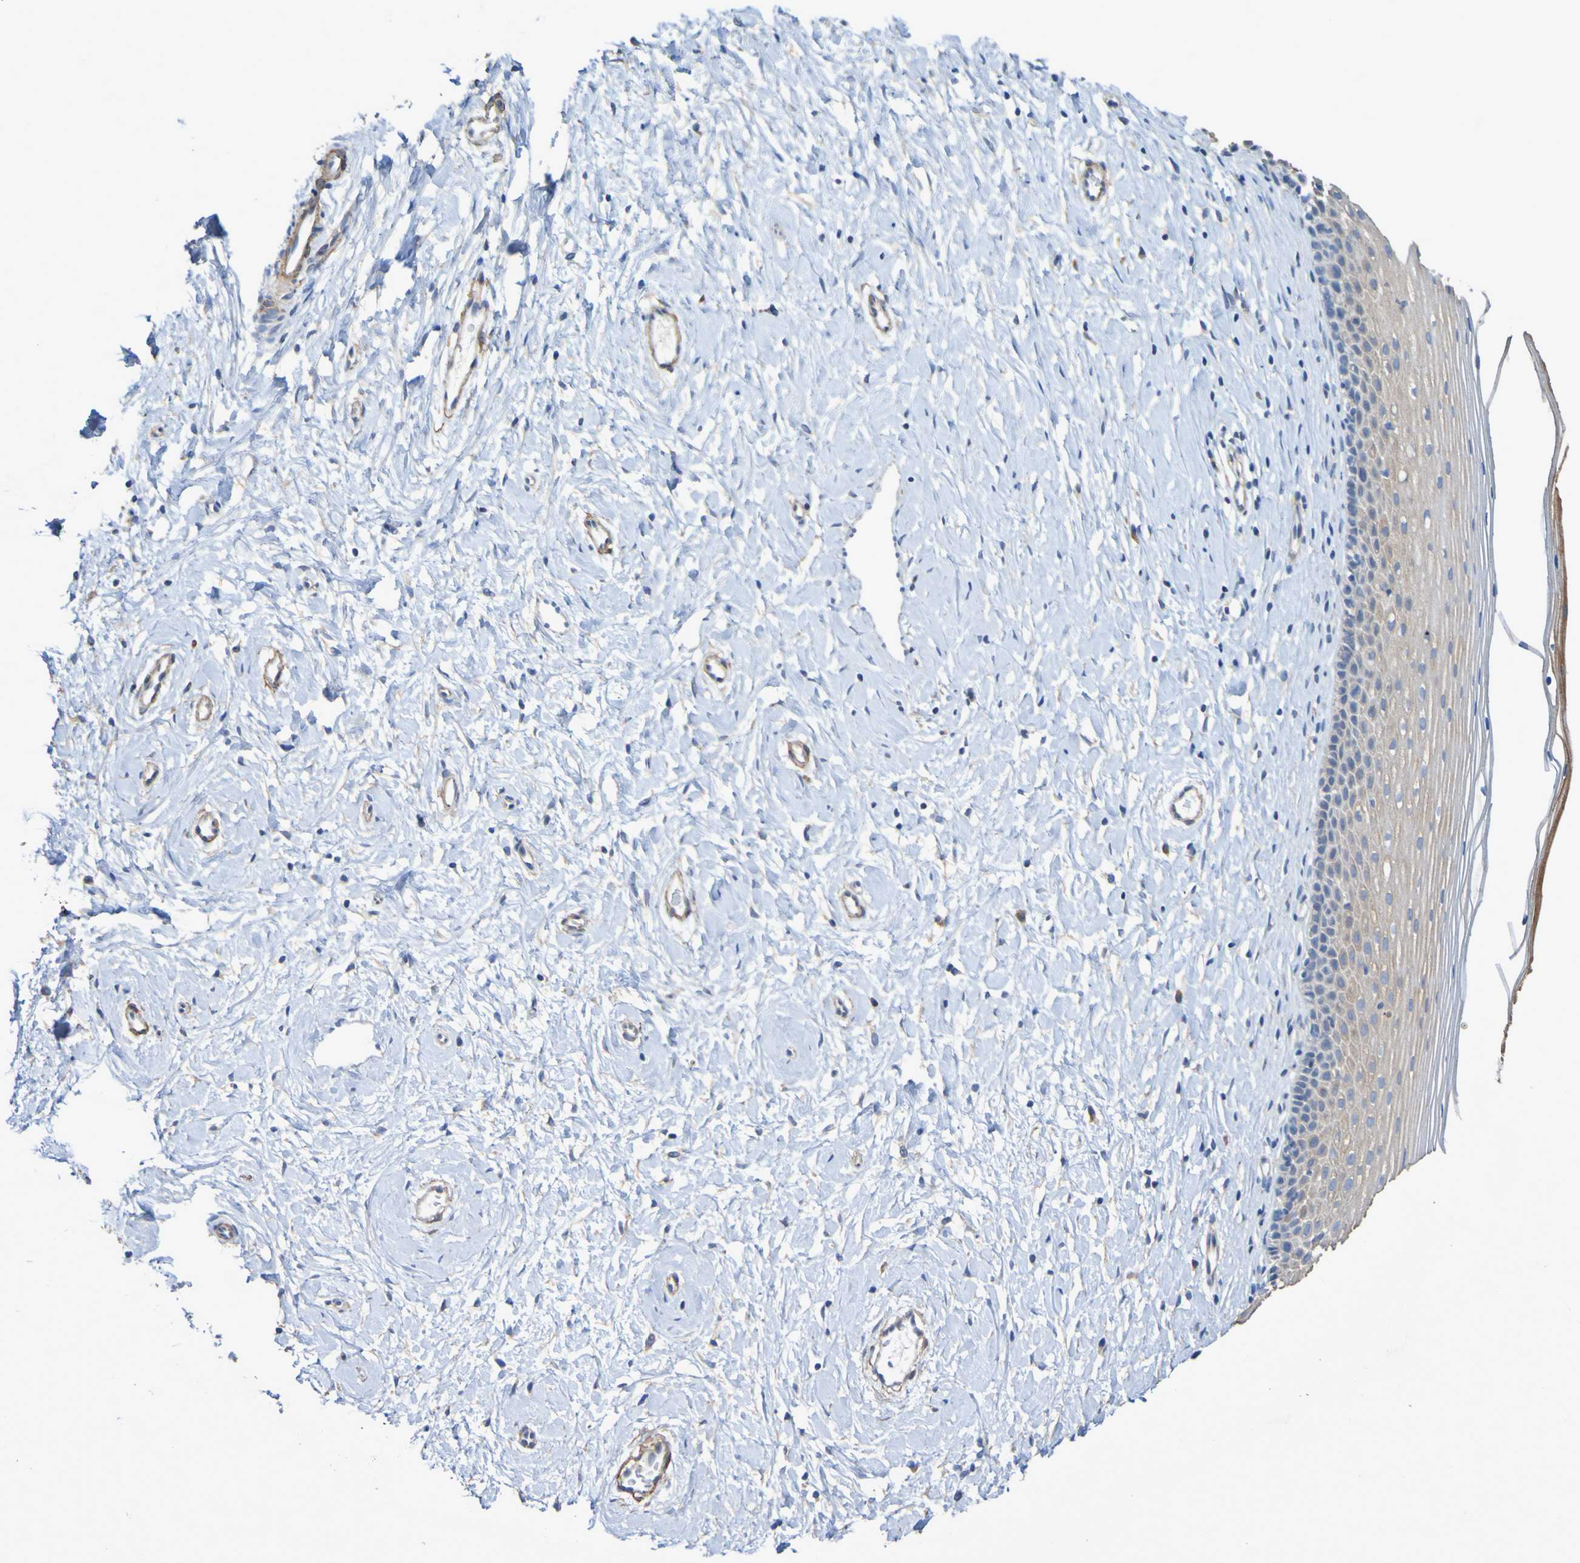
{"staining": {"intensity": "negative", "quantity": "none", "location": "none"}, "tissue": "cervix", "cell_type": "Glandular cells", "image_type": "normal", "snomed": [{"axis": "morphology", "description": "Normal tissue, NOS"}, {"axis": "topography", "description": "Cervix"}], "caption": "IHC of benign cervix displays no positivity in glandular cells. (DAB (3,3'-diaminobenzidine) IHC visualized using brightfield microscopy, high magnification).", "gene": "SRPRB", "patient": {"sex": "female", "age": 39}}